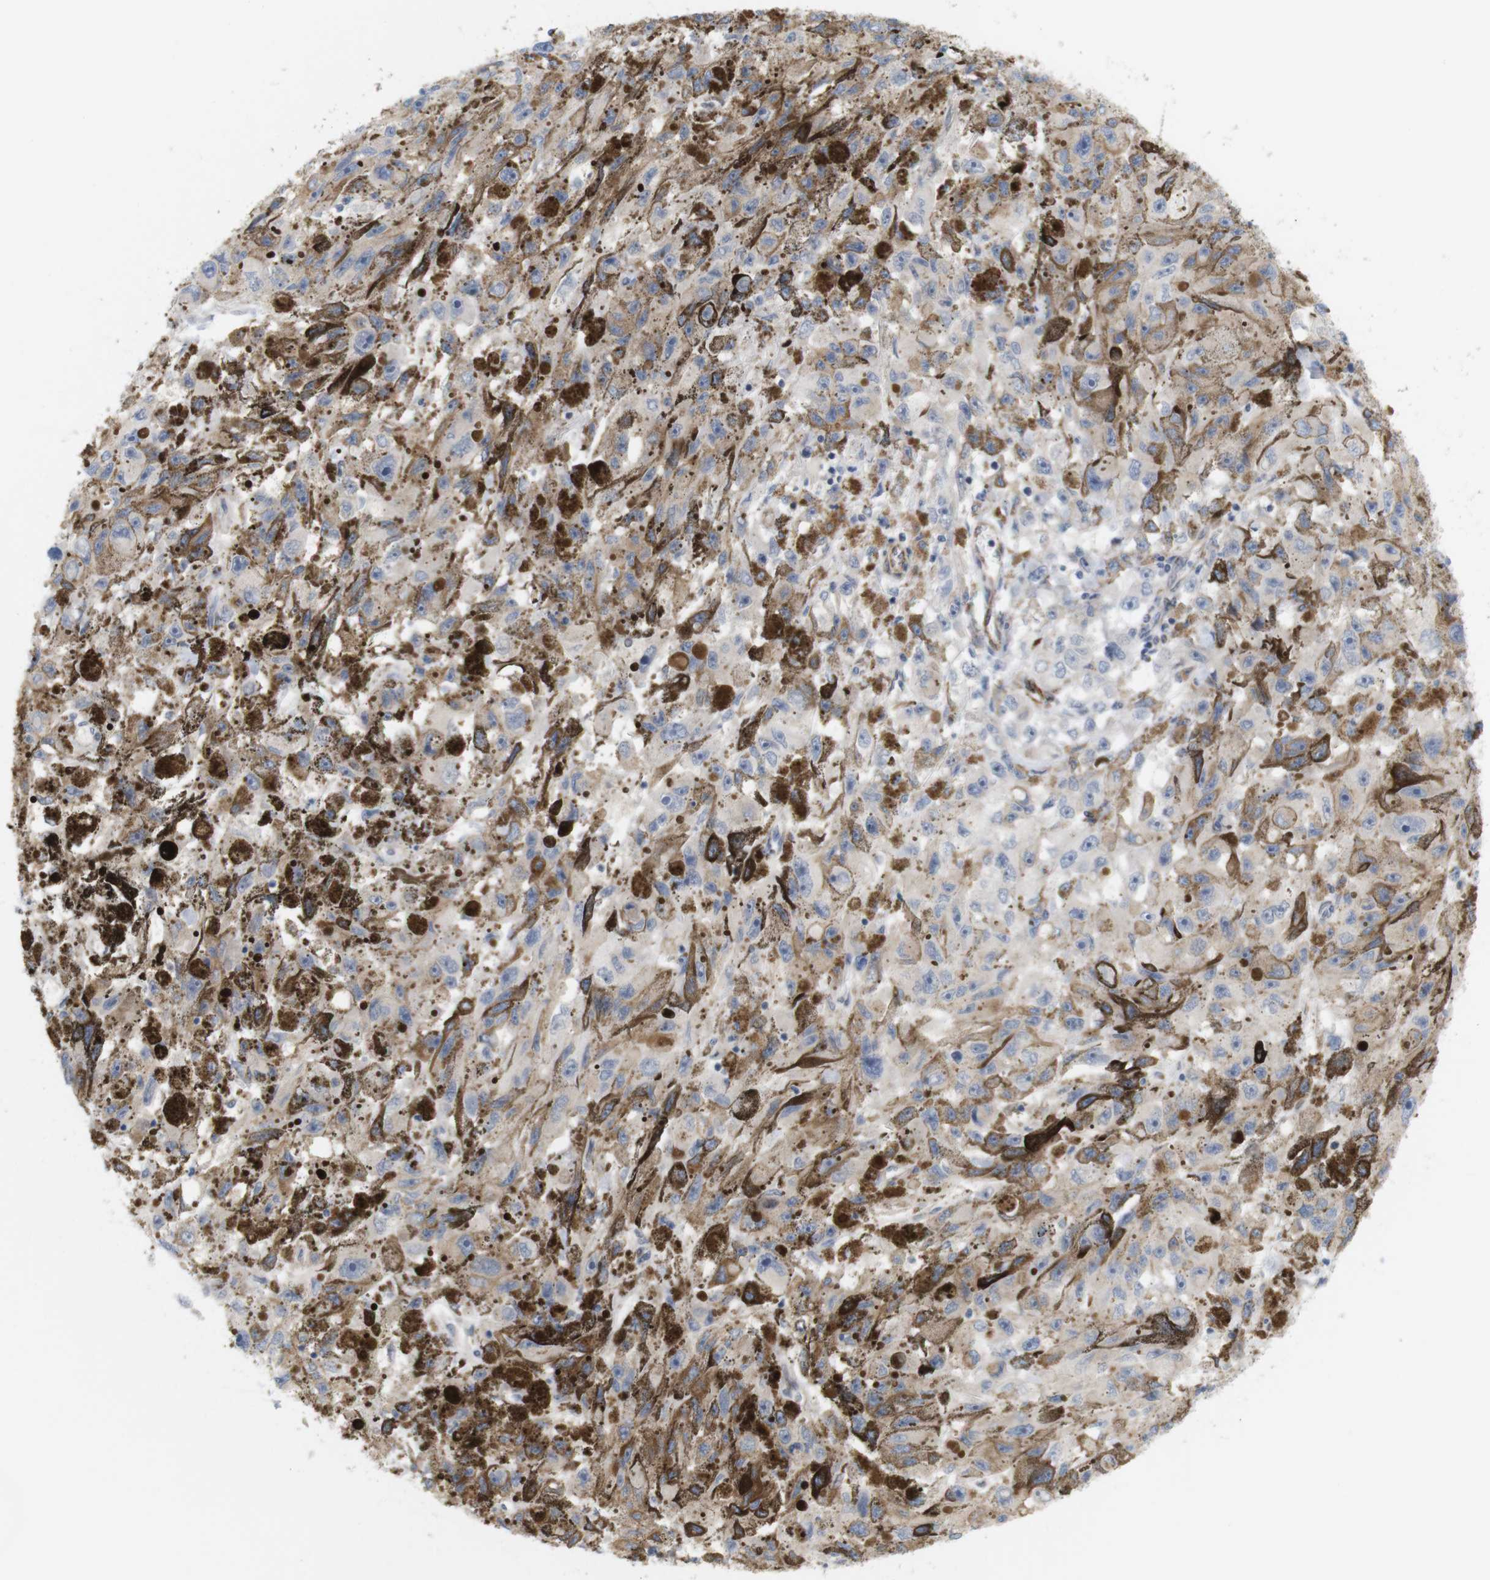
{"staining": {"intensity": "negative", "quantity": "none", "location": "none"}, "tissue": "melanoma", "cell_type": "Tumor cells", "image_type": "cancer", "snomed": [{"axis": "morphology", "description": "Malignant melanoma, NOS"}, {"axis": "topography", "description": "Skin"}], "caption": "IHC of human malignant melanoma shows no expression in tumor cells.", "gene": "ITPR1", "patient": {"sex": "female", "age": 104}}